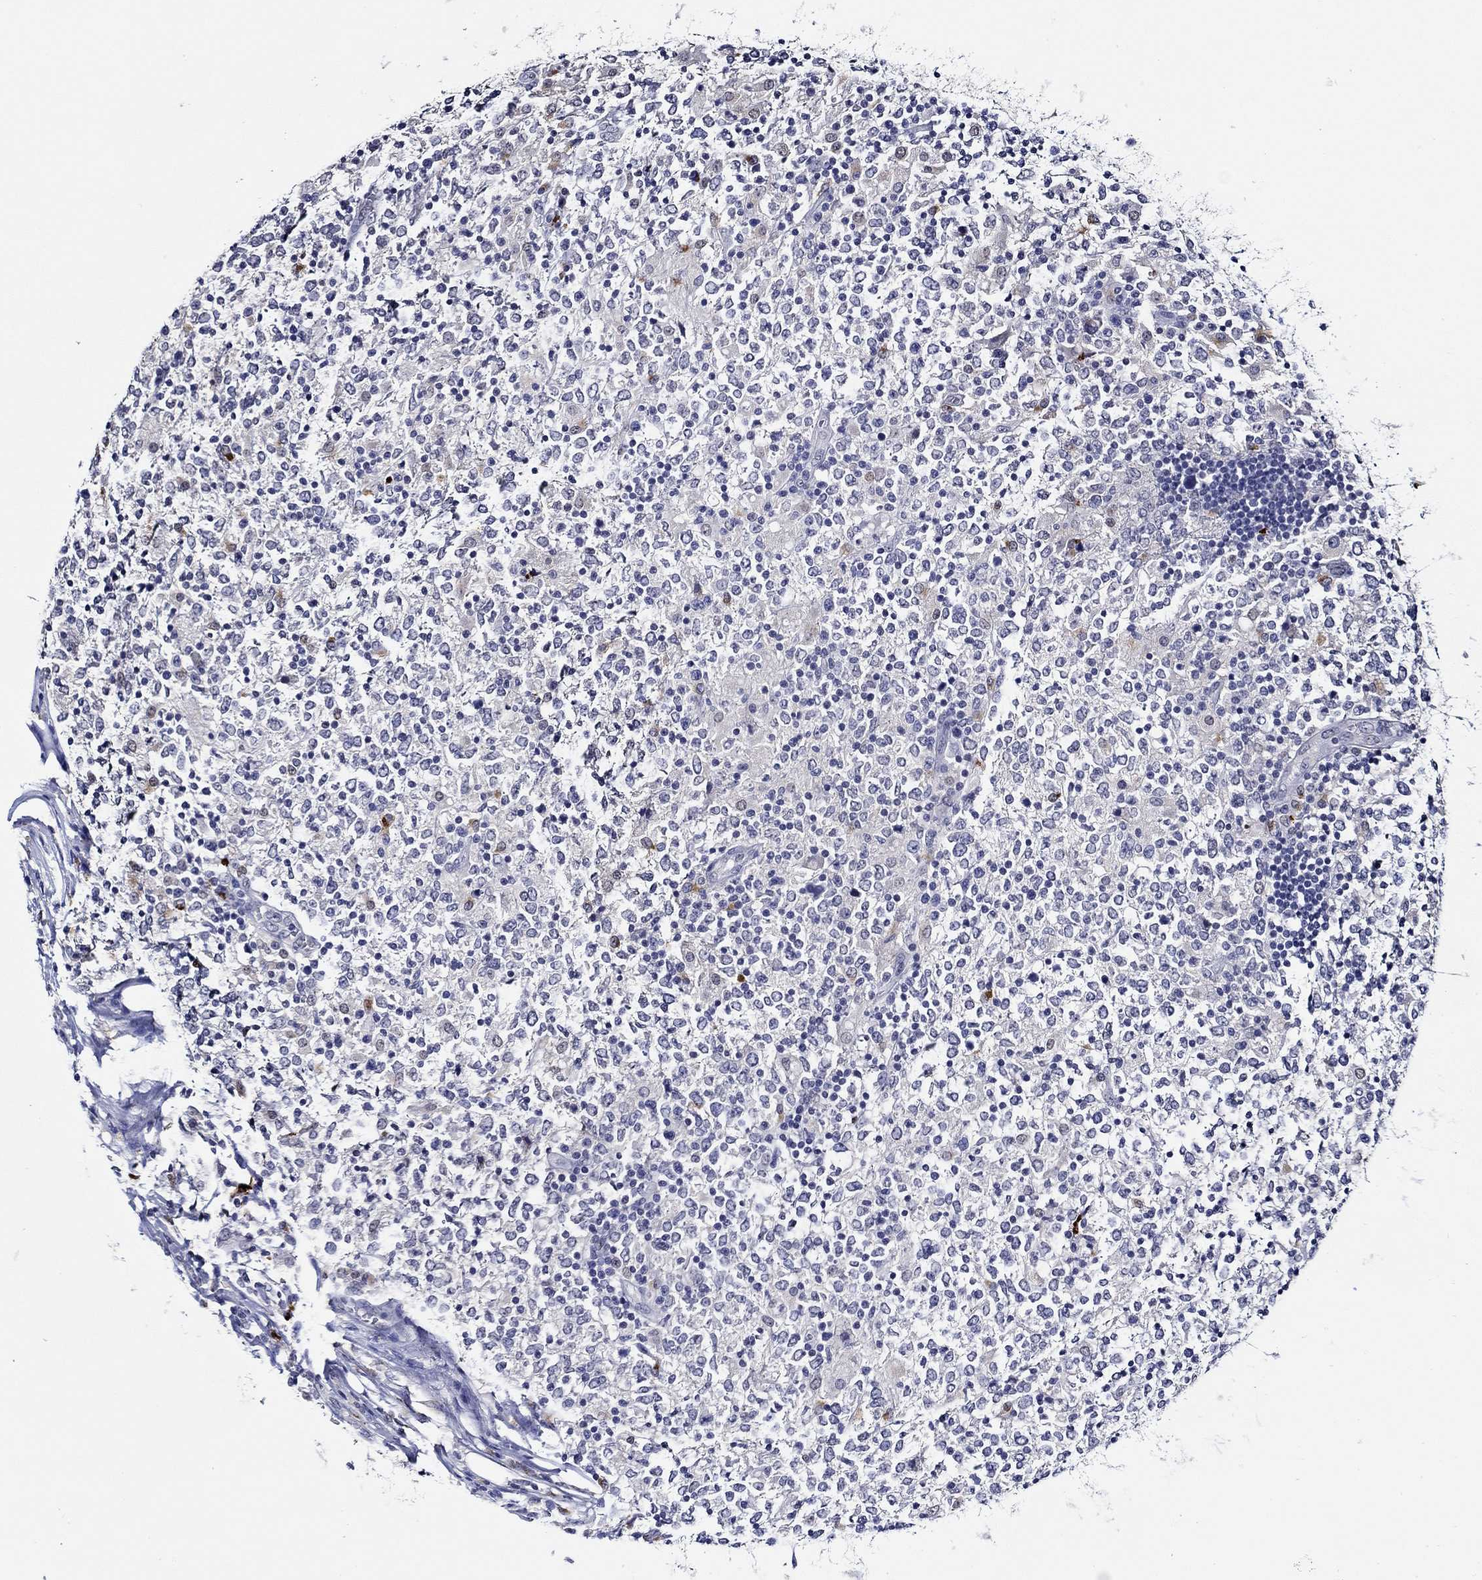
{"staining": {"intensity": "negative", "quantity": "none", "location": "none"}, "tissue": "lymphoma", "cell_type": "Tumor cells", "image_type": "cancer", "snomed": [{"axis": "morphology", "description": "Malignant lymphoma, non-Hodgkin's type, High grade"}, {"axis": "topography", "description": "Lymph node"}], "caption": "Lymphoma was stained to show a protein in brown. There is no significant expression in tumor cells.", "gene": "GATA2", "patient": {"sex": "female", "age": 84}}